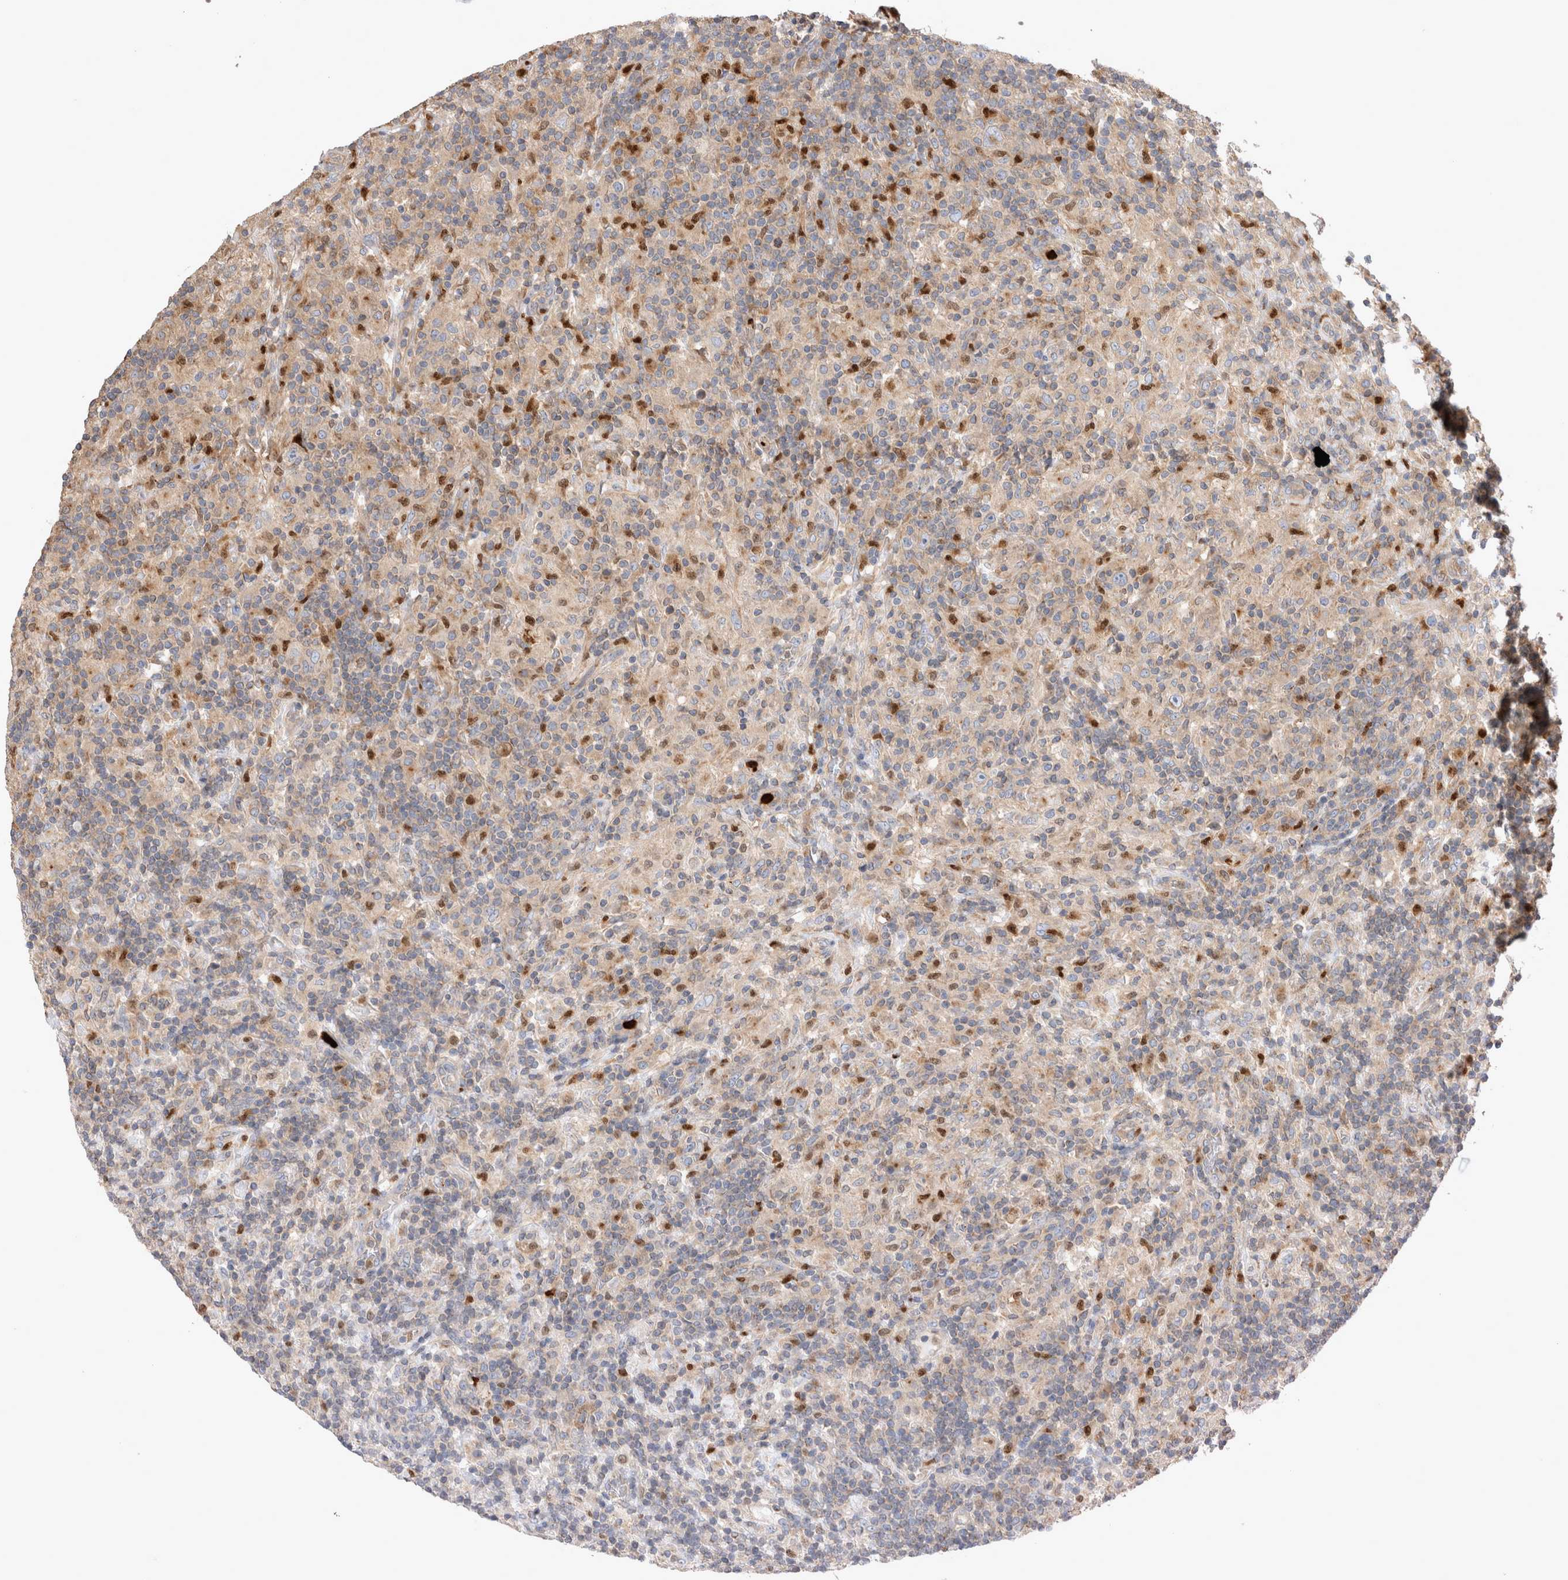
{"staining": {"intensity": "negative", "quantity": "none", "location": "none"}, "tissue": "lymphoma", "cell_type": "Tumor cells", "image_type": "cancer", "snomed": [{"axis": "morphology", "description": "Hodgkin's disease, NOS"}, {"axis": "topography", "description": "Lymph node"}], "caption": "Lymphoma was stained to show a protein in brown. There is no significant staining in tumor cells.", "gene": "NXT2", "patient": {"sex": "male", "age": 70}}